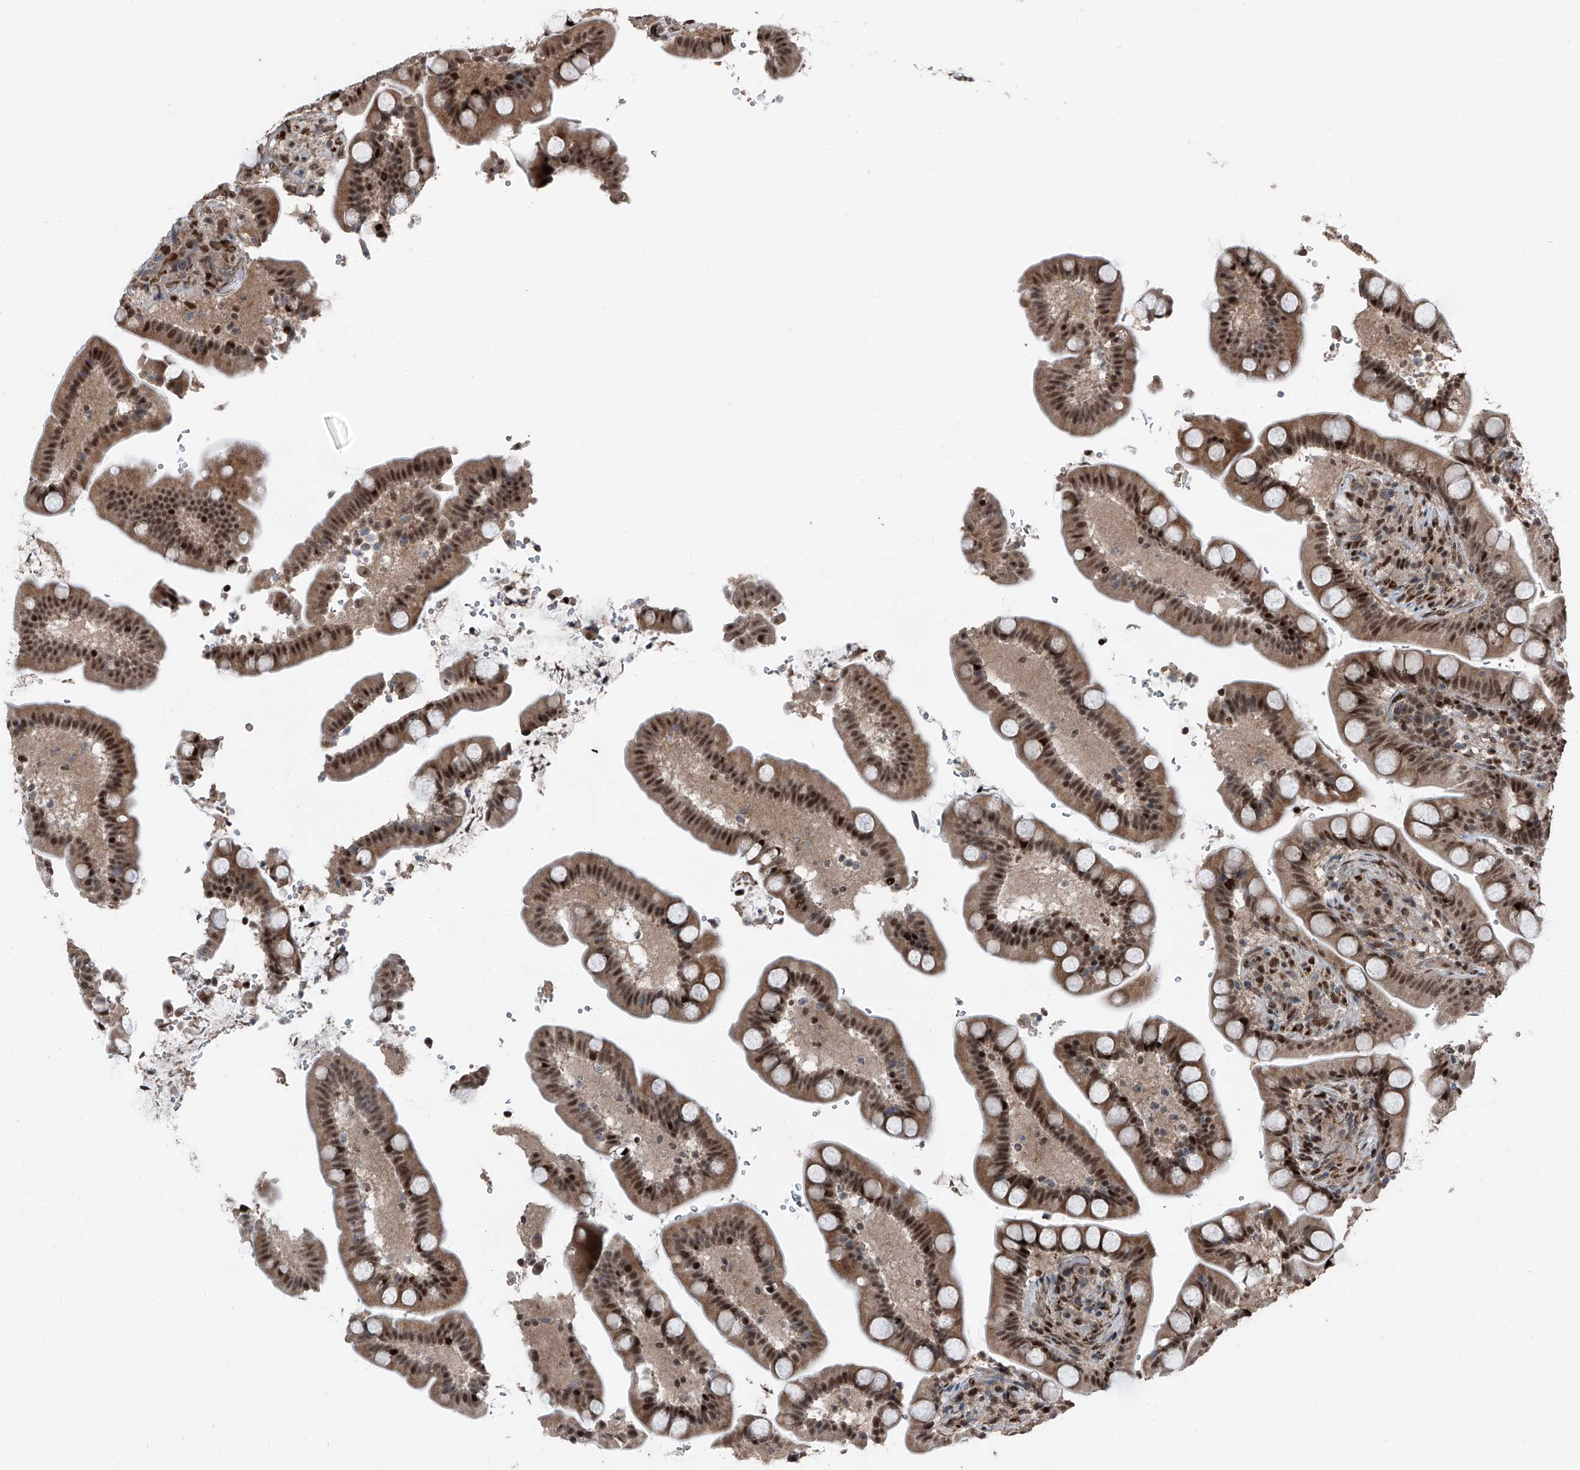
{"staining": {"intensity": "weak", "quantity": ">75%", "location": "cytoplasmic/membranous"}, "tissue": "colon", "cell_type": "Endothelial cells", "image_type": "normal", "snomed": [{"axis": "morphology", "description": "Normal tissue, NOS"}, {"axis": "topography", "description": "Smooth muscle"}, {"axis": "topography", "description": "Colon"}], "caption": "Human colon stained for a protein (brown) reveals weak cytoplasmic/membranous positive expression in about >75% of endothelial cells.", "gene": "FKBP5", "patient": {"sex": "male", "age": 73}}